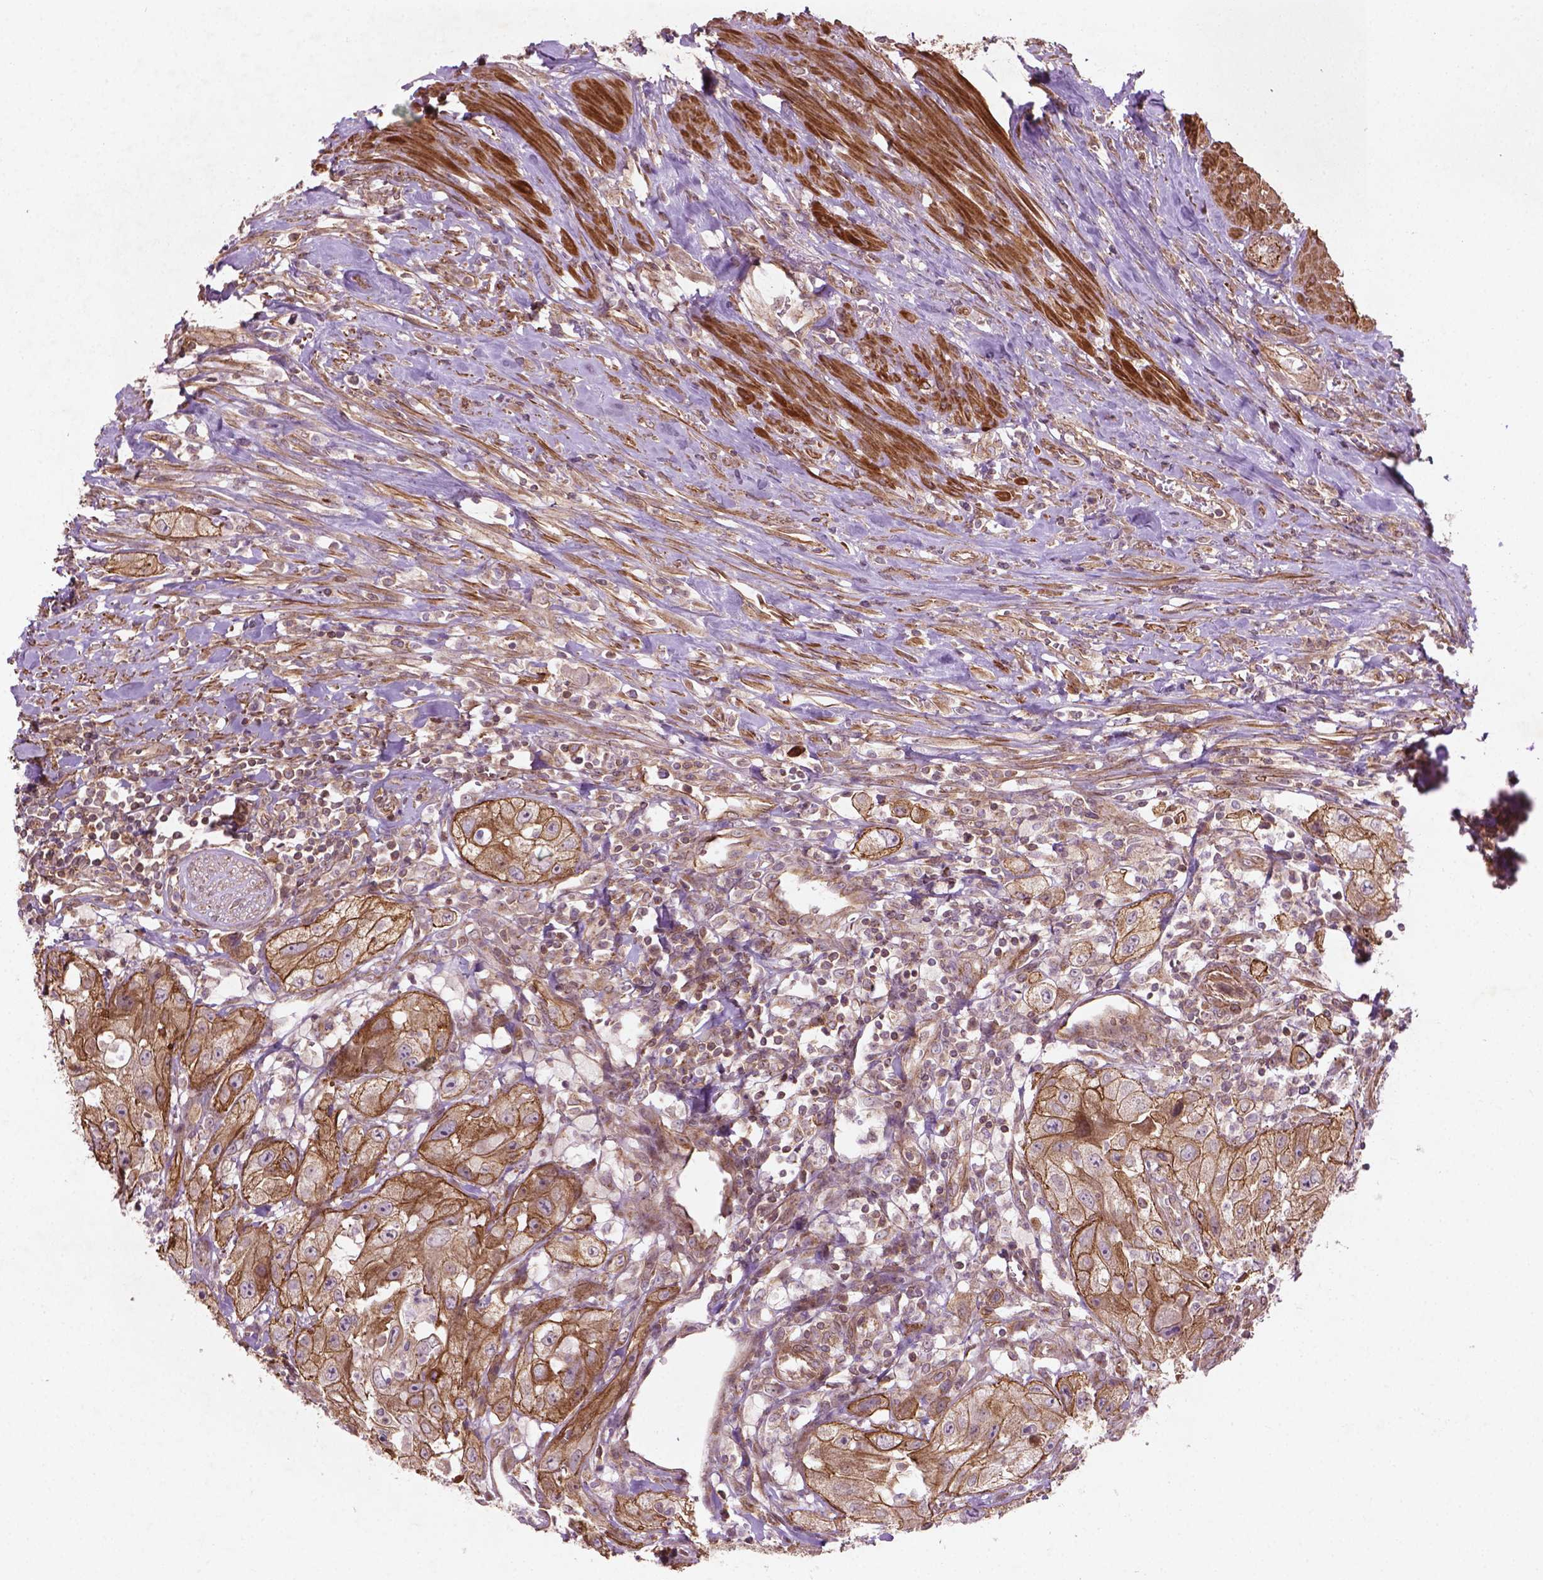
{"staining": {"intensity": "moderate", "quantity": ">75%", "location": "cytoplasmic/membranous"}, "tissue": "urothelial cancer", "cell_type": "Tumor cells", "image_type": "cancer", "snomed": [{"axis": "morphology", "description": "Urothelial carcinoma, High grade"}, {"axis": "topography", "description": "Urinary bladder"}], "caption": "This is a photomicrograph of immunohistochemistry staining of high-grade urothelial carcinoma, which shows moderate staining in the cytoplasmic/membranous of tumor cells.", "gene": "TCHP", "patient": {"sex": "male", "age": 79}}